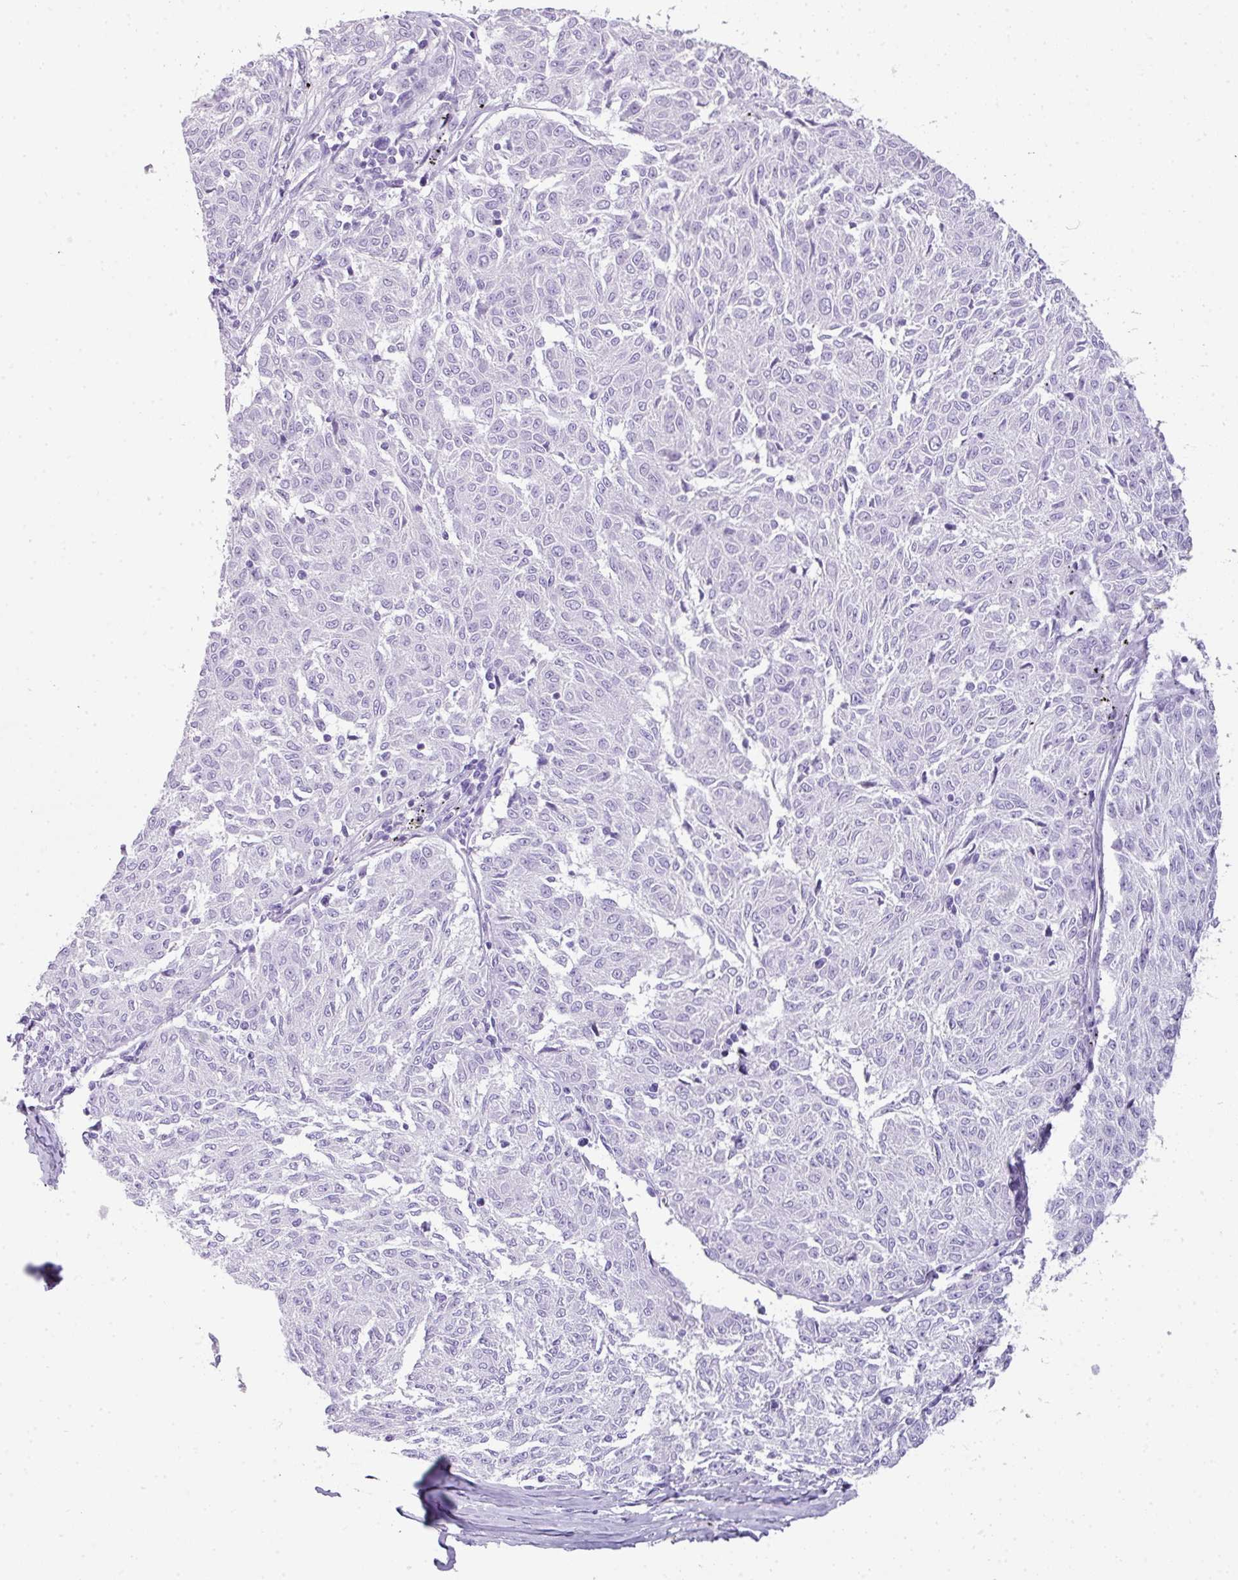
{"staining": {"intensity": "negative", "quantity": "none", "location": "none"}, "tissue": "melanoma", "cell_type": "Tumor cells", "image_type": "cancer", "snomed": [{"axis": "morphology", "description": "Malignant melanoma, NOS"}, {"axis": "topography", "description": "Skin"}], "caption": "The histopathology image shows no staining of tumor cells in melanoma.", "gene": "TNP1", "patient": {"sex": "female", "age": 72}}